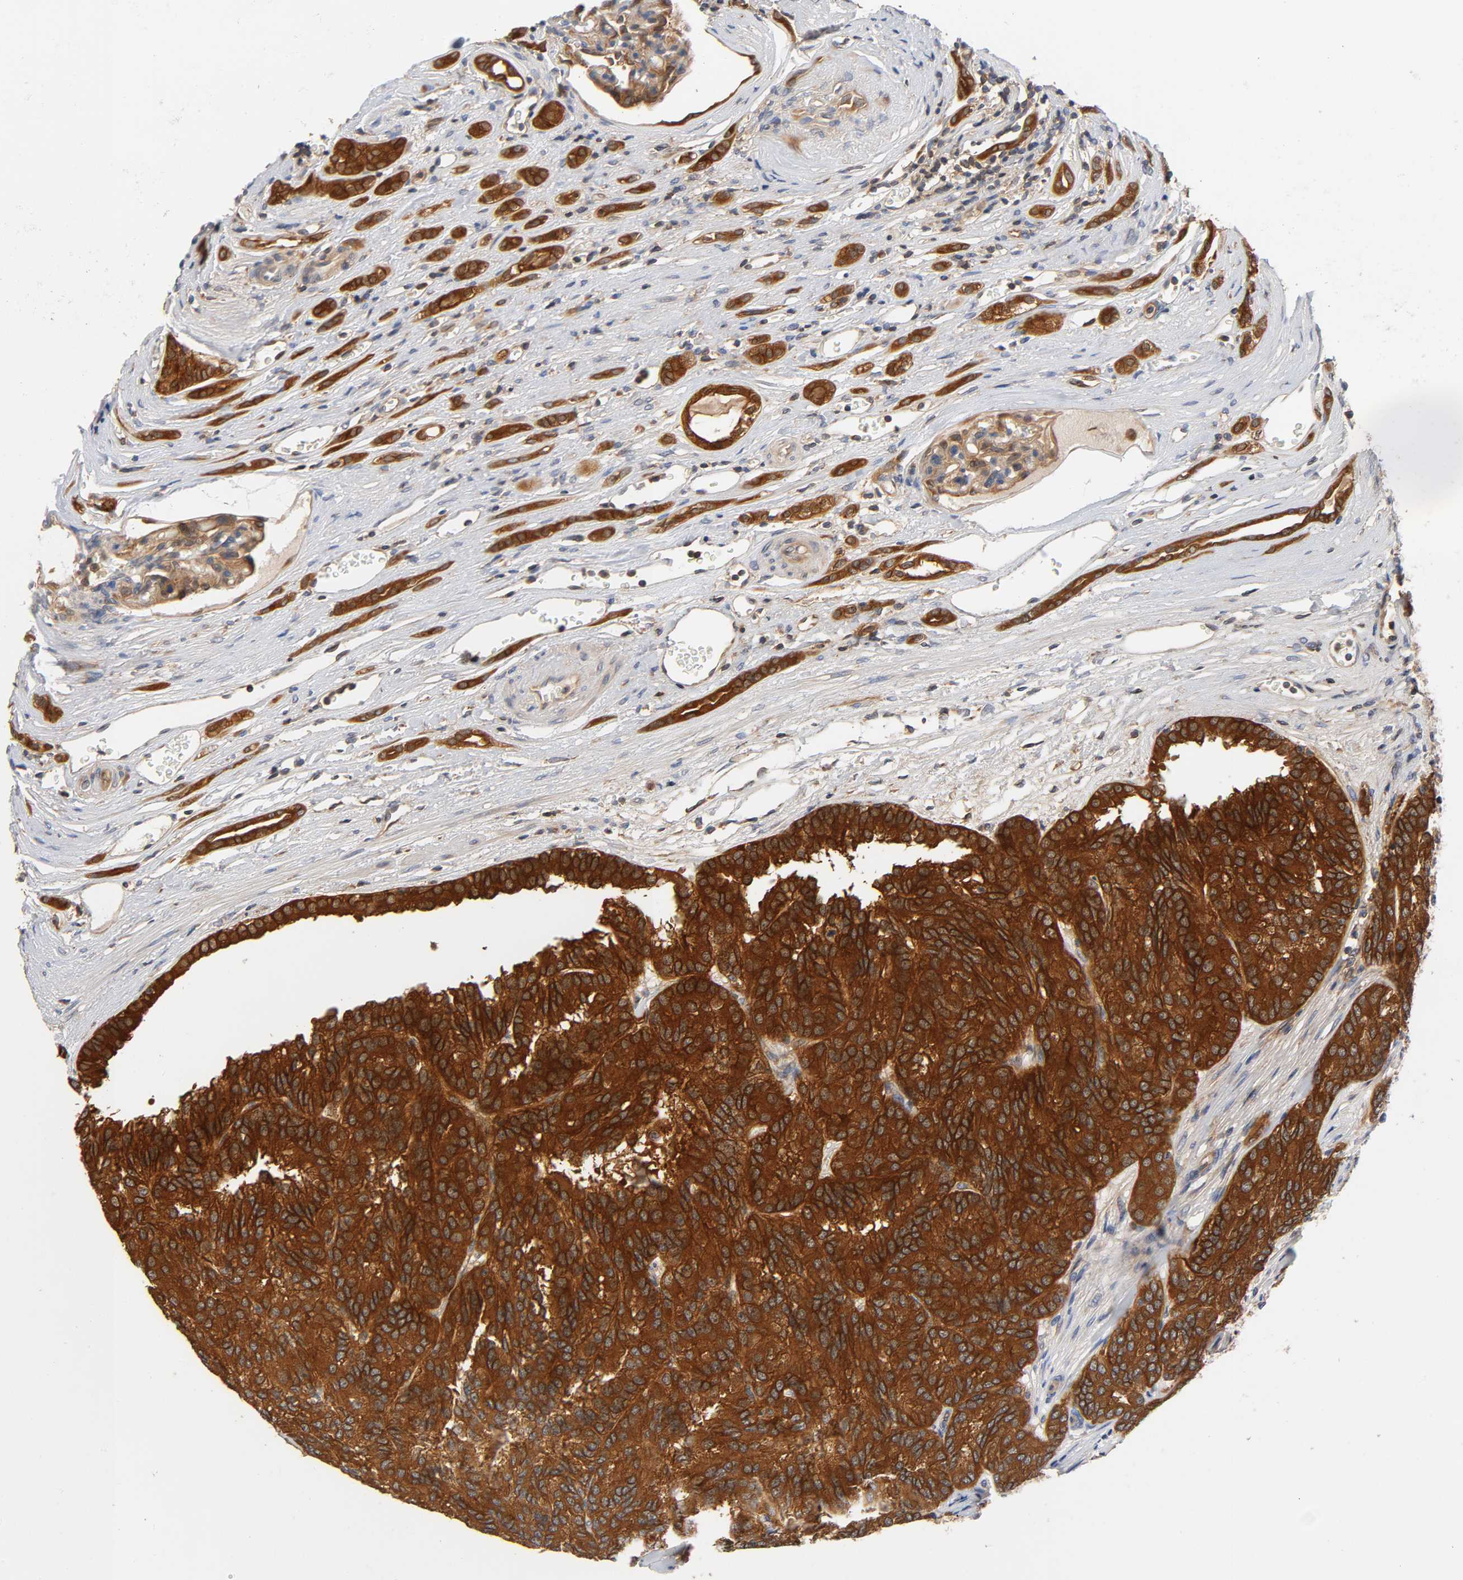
{"staining": {"intensity": "strong", "quantity": ">75%", "location": "cytoplasmic/membranous"}, "tissue": "renal cancer", "cell_type": "Tumor cells", "image_type": "cancer", "snomed": [{"axis": "morphology", "description": "Adenocarcinoma, NOS"}, {"axis": "topography", "description": "Kidney"}], "caption": "A brown stain shows strong cytoplasmic/membranous expression of a protein in human adenocarcinoma (renal) tumor cells.", "gene": "PRKAB1", "patient": {"sex": "male", "age": 46}}